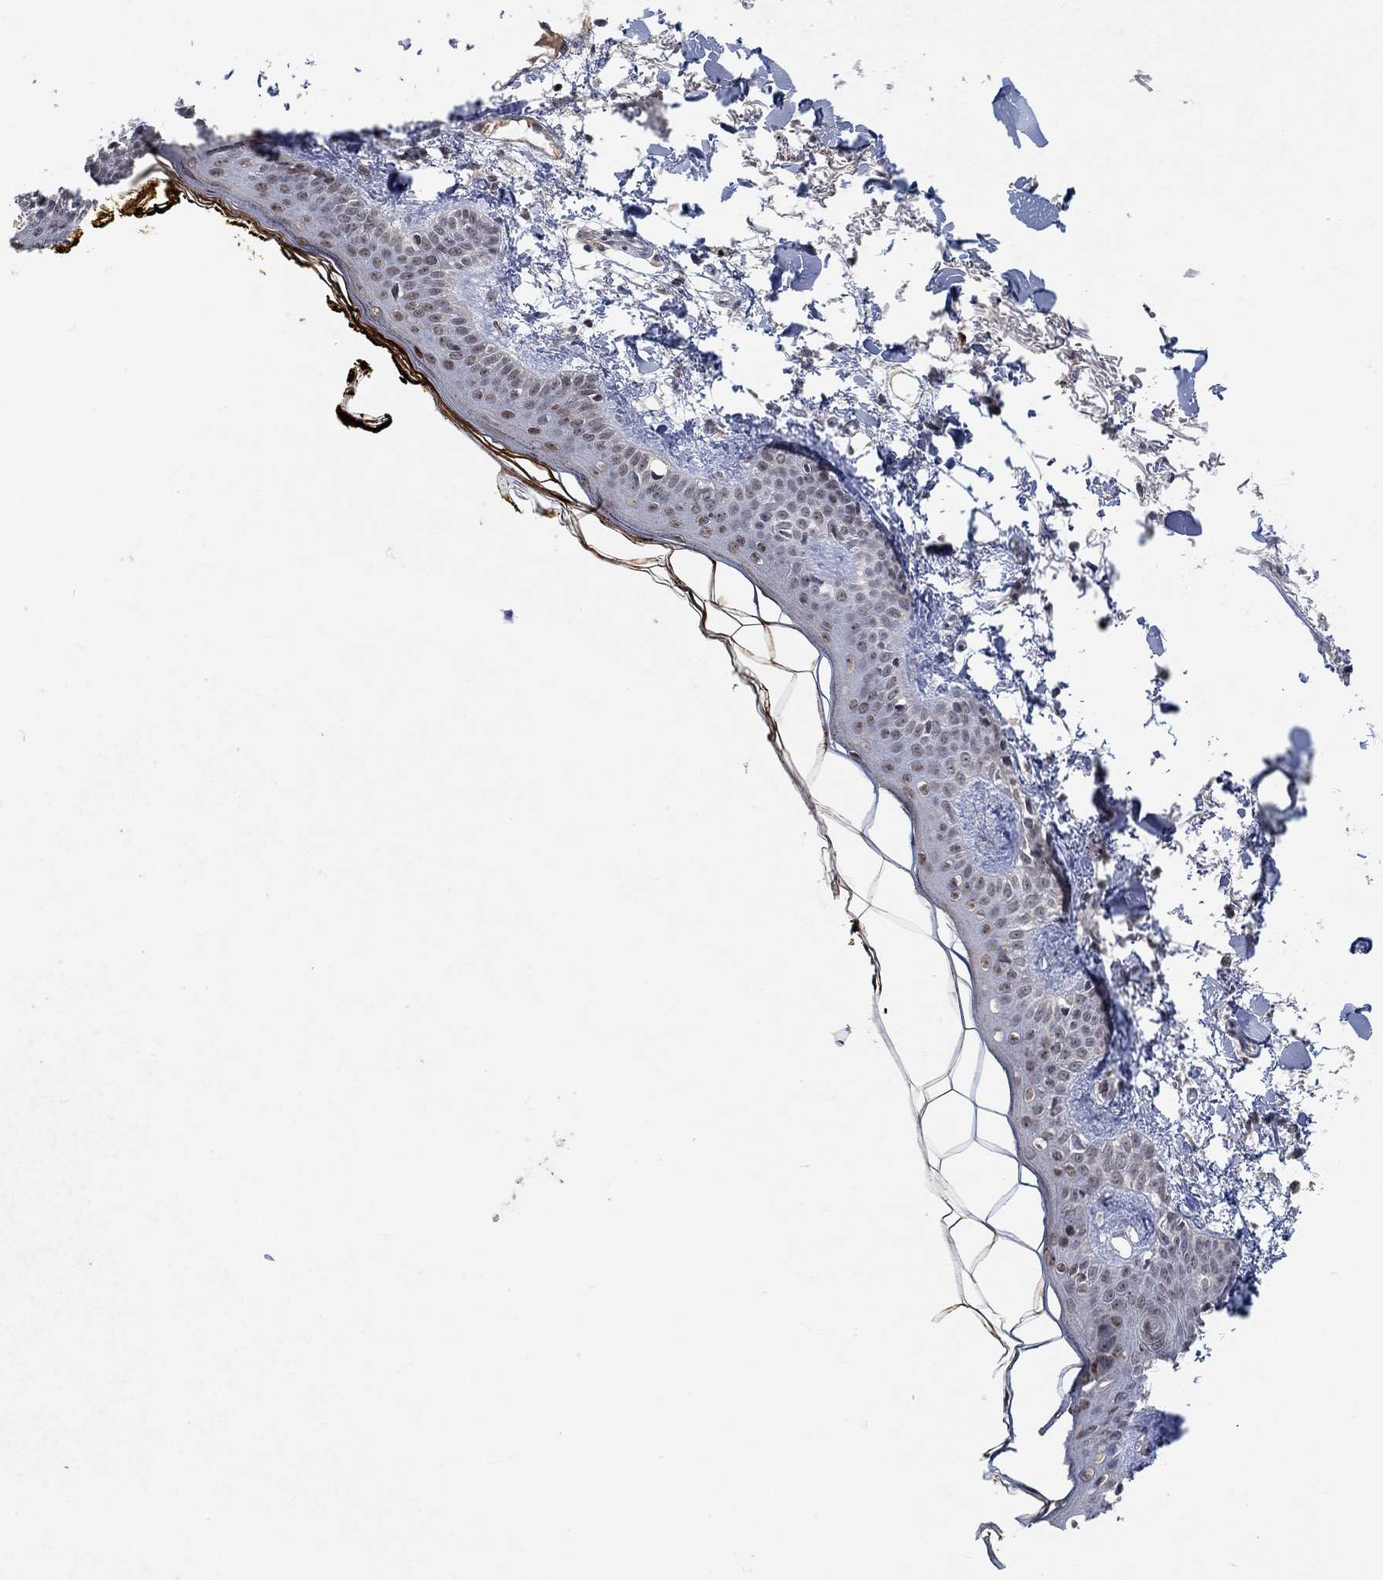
{"staining": {"intensity": "negative", "quantity": "none", "location": "none"}, "tissue": "skin", "cell_type": "Fibroblasts", "image_type": "normal", "snomed": [{"axis": "morphology", "description": "Normal tissue, NOS"}, {"axis": "topography", "description": "Skin"}], "caption": "This histopathology image is of benign skin stained with IHC to label a protein in brown with the nuclei are counter-stained blue. There is no positivity in fibroblasts.", "gene": "THAP8", "patient": {"sex": "male", "age": 76}}